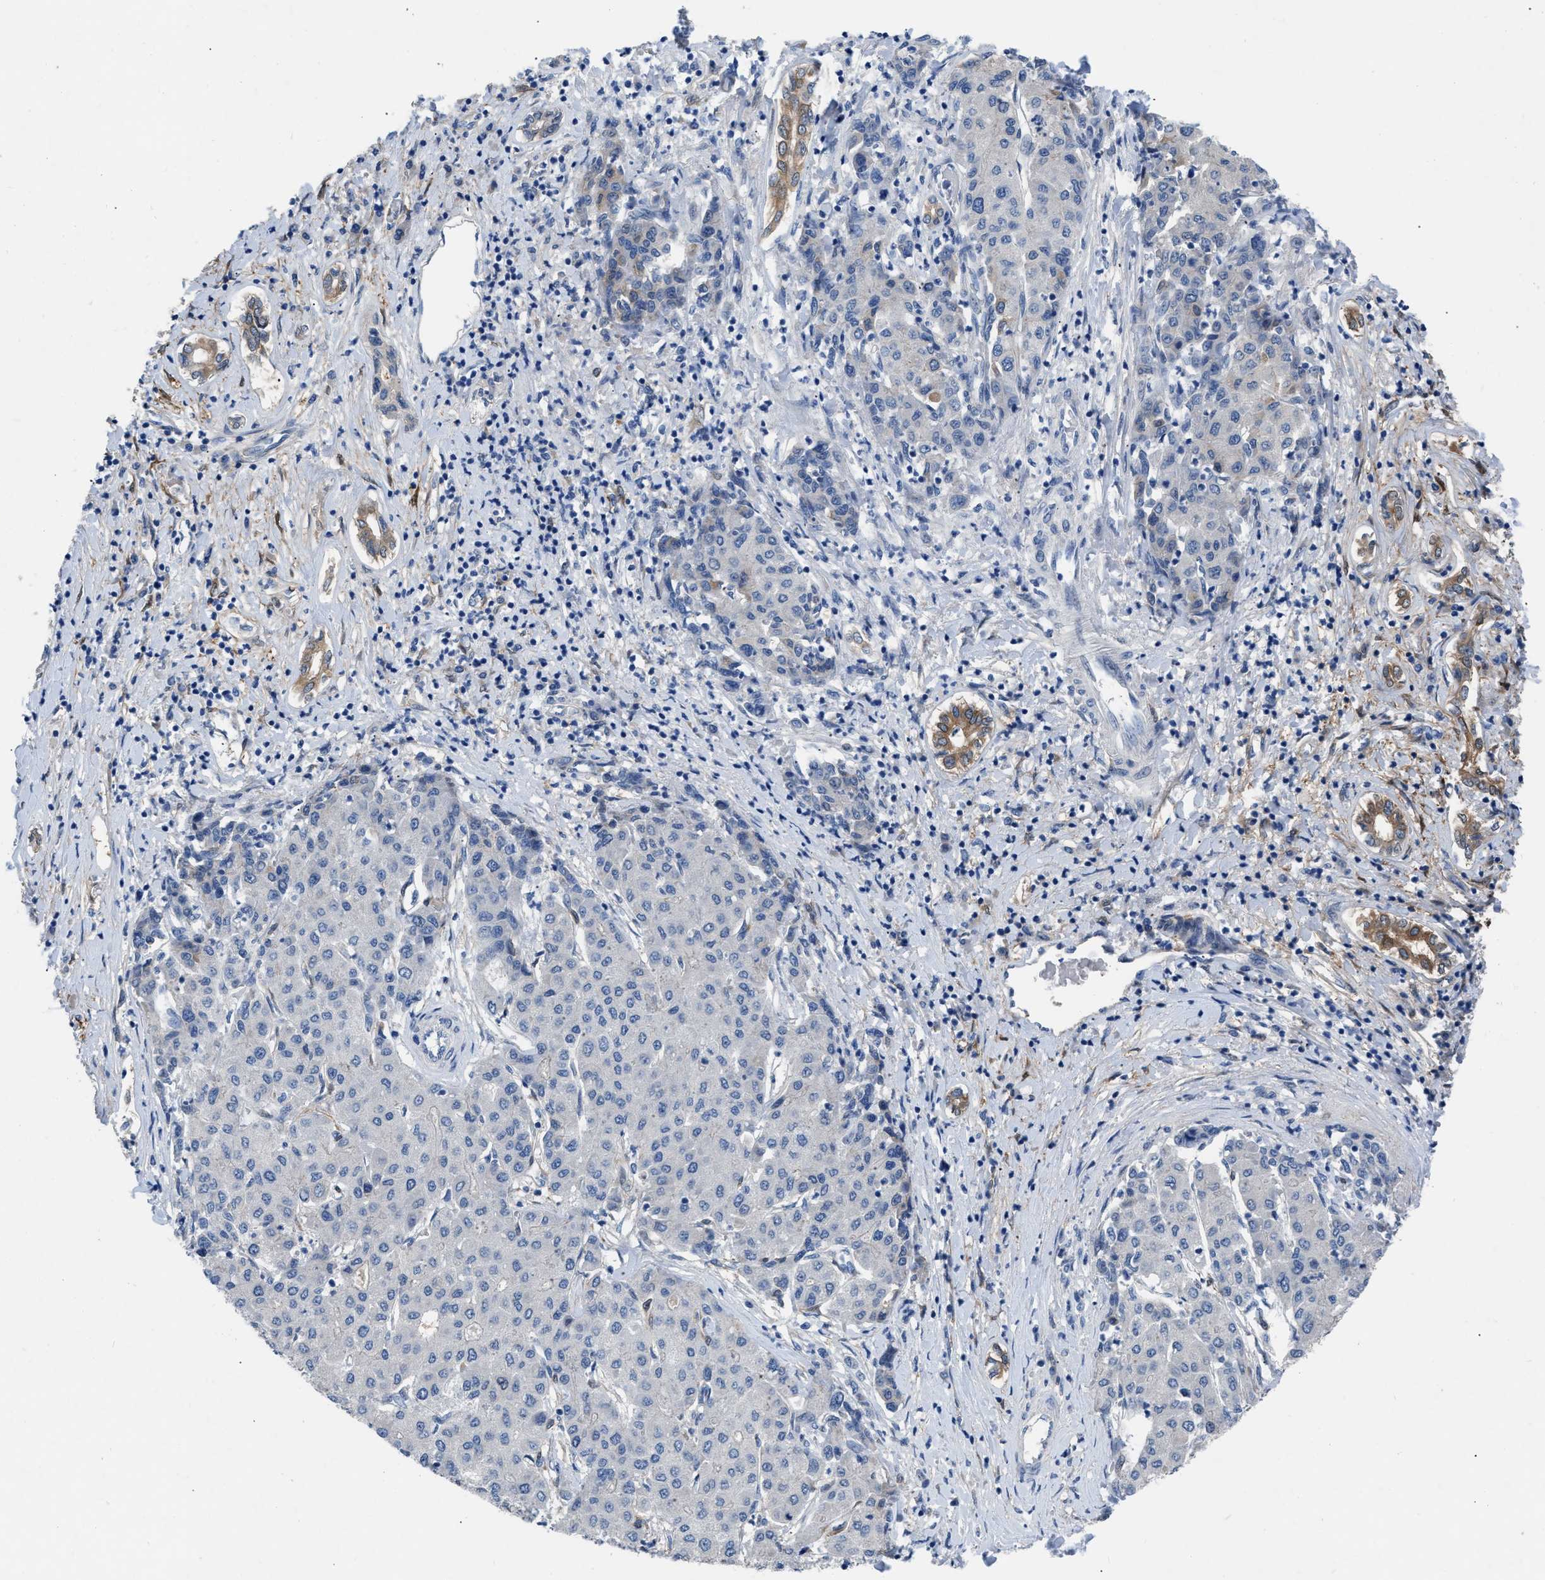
{"staining": {"intensity": "negative", "quantity": "none", "location": "none"}, "tissue": "liver cancer", "cell_type": "Tumor cells", "image_type": "cancer", "snomed": [{"axis": "morphology", "description": "Carcinoma, Hepatocellular, NOS"}, {"axis": "topography", "description": "Liver"}], "caption": "This is an IHC histopathology image of human liver hepatocellular carcinoma. There is no expression in tumor cells.", "gene": "RBP1", "patient": {"sex": "male", "age": 65}}